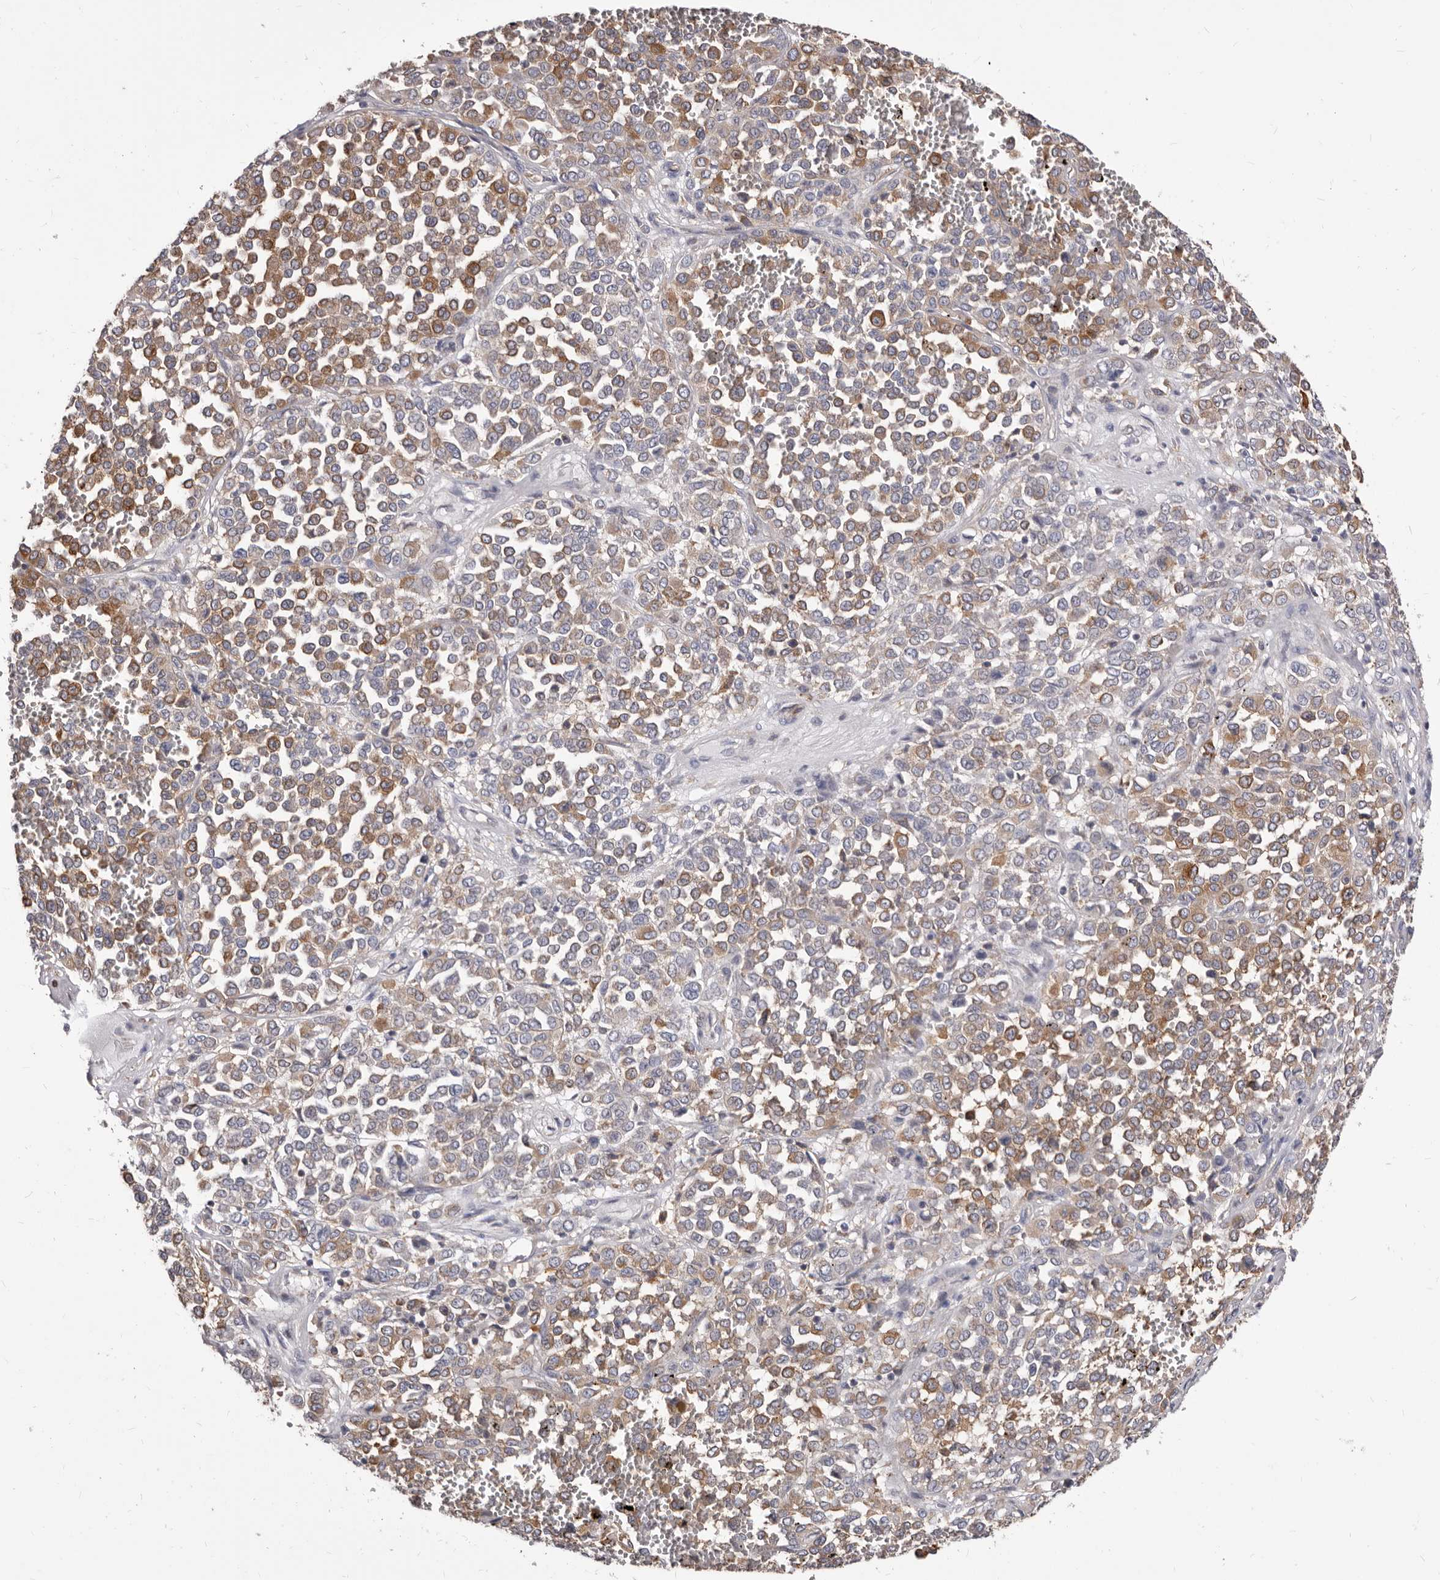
{"staining": {"intensity": "moderate", "quantity": "25%-75%", "location": "cytoplasmic/membranous"}, "tissue": "melanoma", "cell_type": "Tumor cells", "image_type": "cancer", "snomed": [{"axis": "morphology", "description": "Malignant melanoma, Metastatic site"}, {"axis": "topography", "description": "Pancreas"}], "caption": "Tumor cells show medium levels of moderate cytoplasmic/membranous staining in approximately 25%-75% of cells in human malignant melanoma (metastatic site).", "gene": "NIBAN1", "patient": {"sex": "female", "age": 30}}